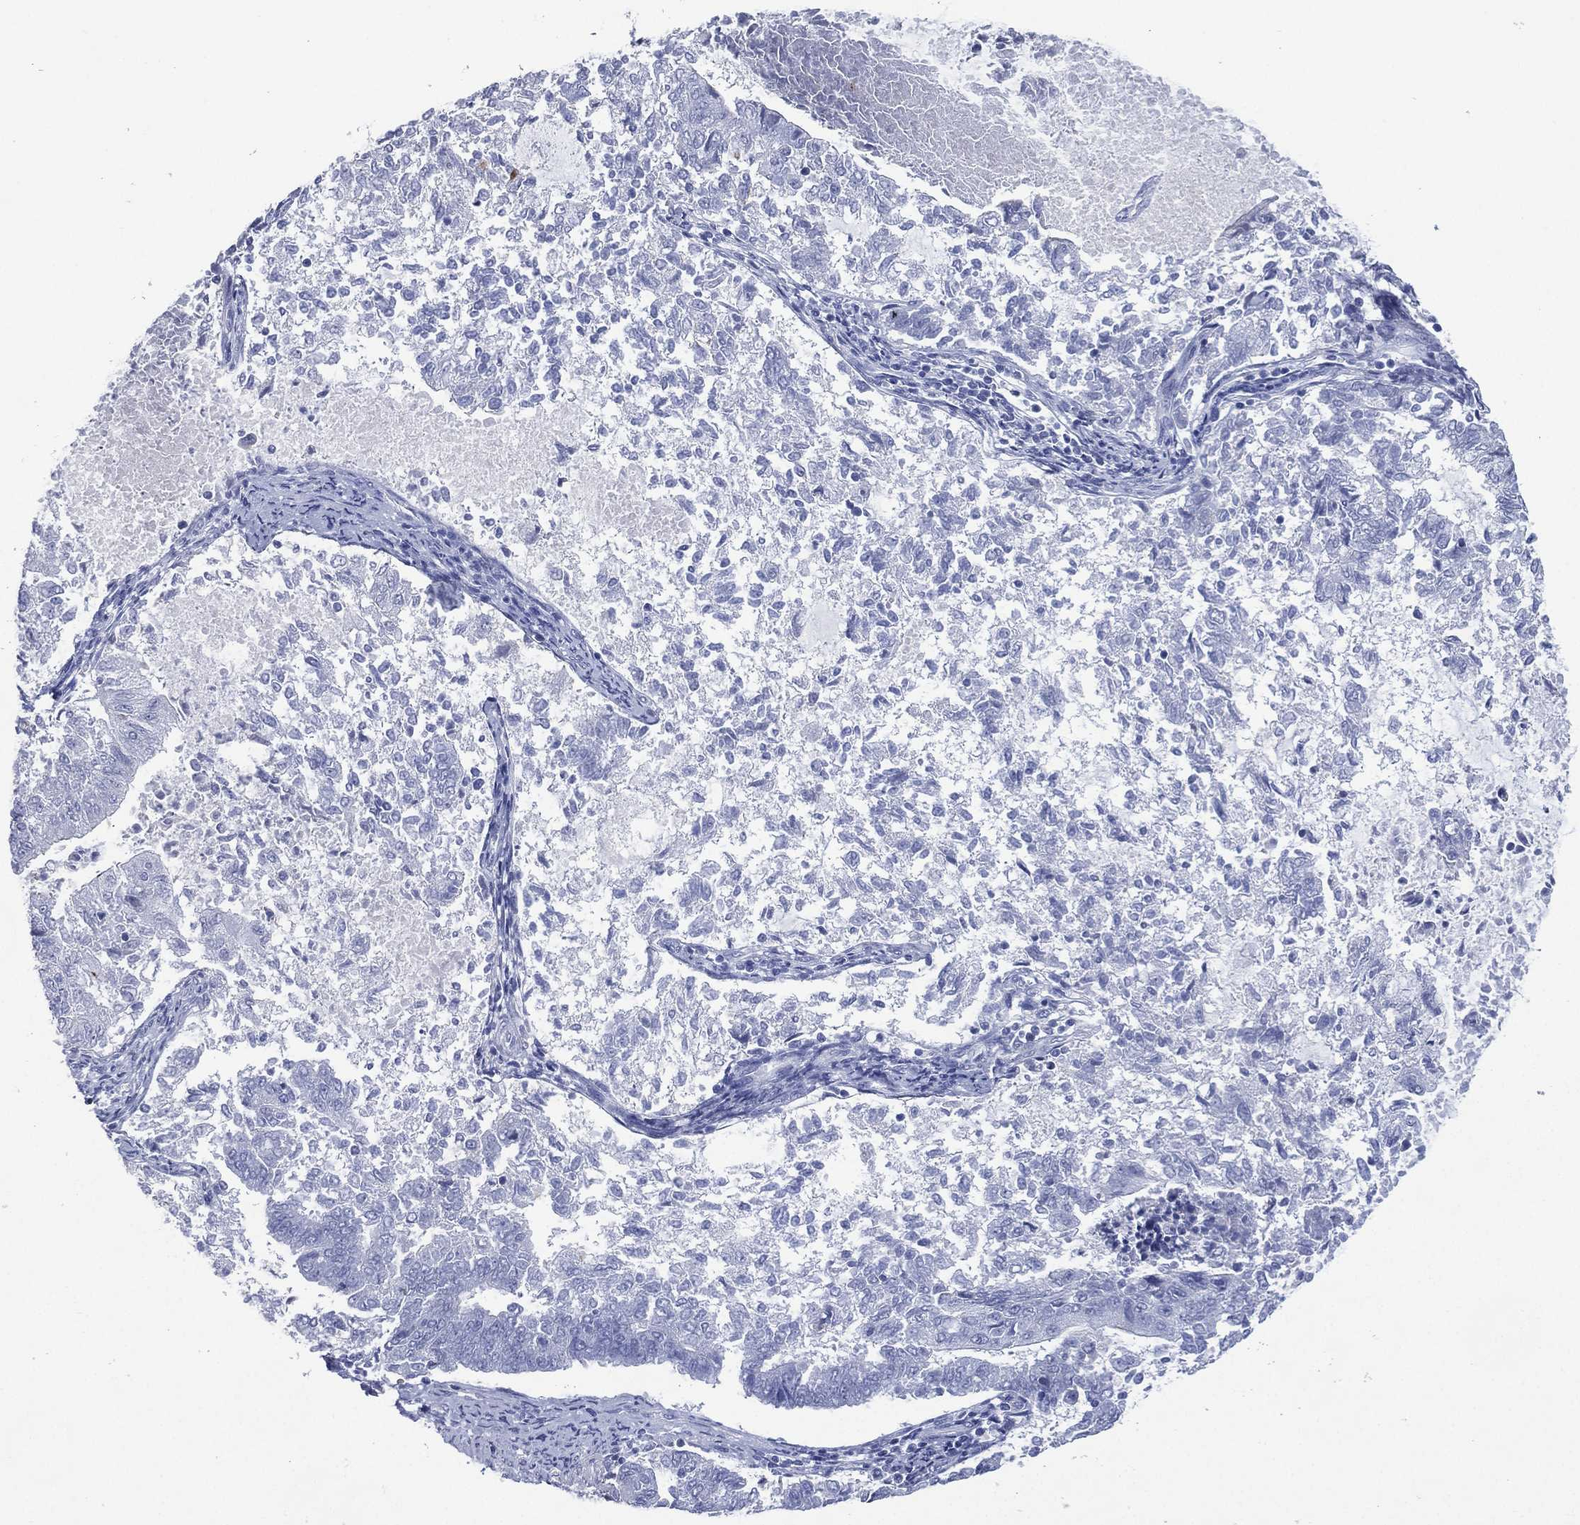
{"staining": {"intensity": "negative", "quantity": "none", "location": "none"}, "tissue": "endometrial cancer", "cell_type": "Tumor cells", "image_type": "cancer", "snomed": [{"axis": "morphology", "description": "Adenocarcinoma, NOS"}, {"axis": "topography", "description": "Endometrium"}], "caption": "This is an immunohistochemistry (IHC) micrograph of endometrial cancer. There is no positivity in tumor cells.", "gene": "TMEM247", "patient": {"sex": "female", "age": 65}}